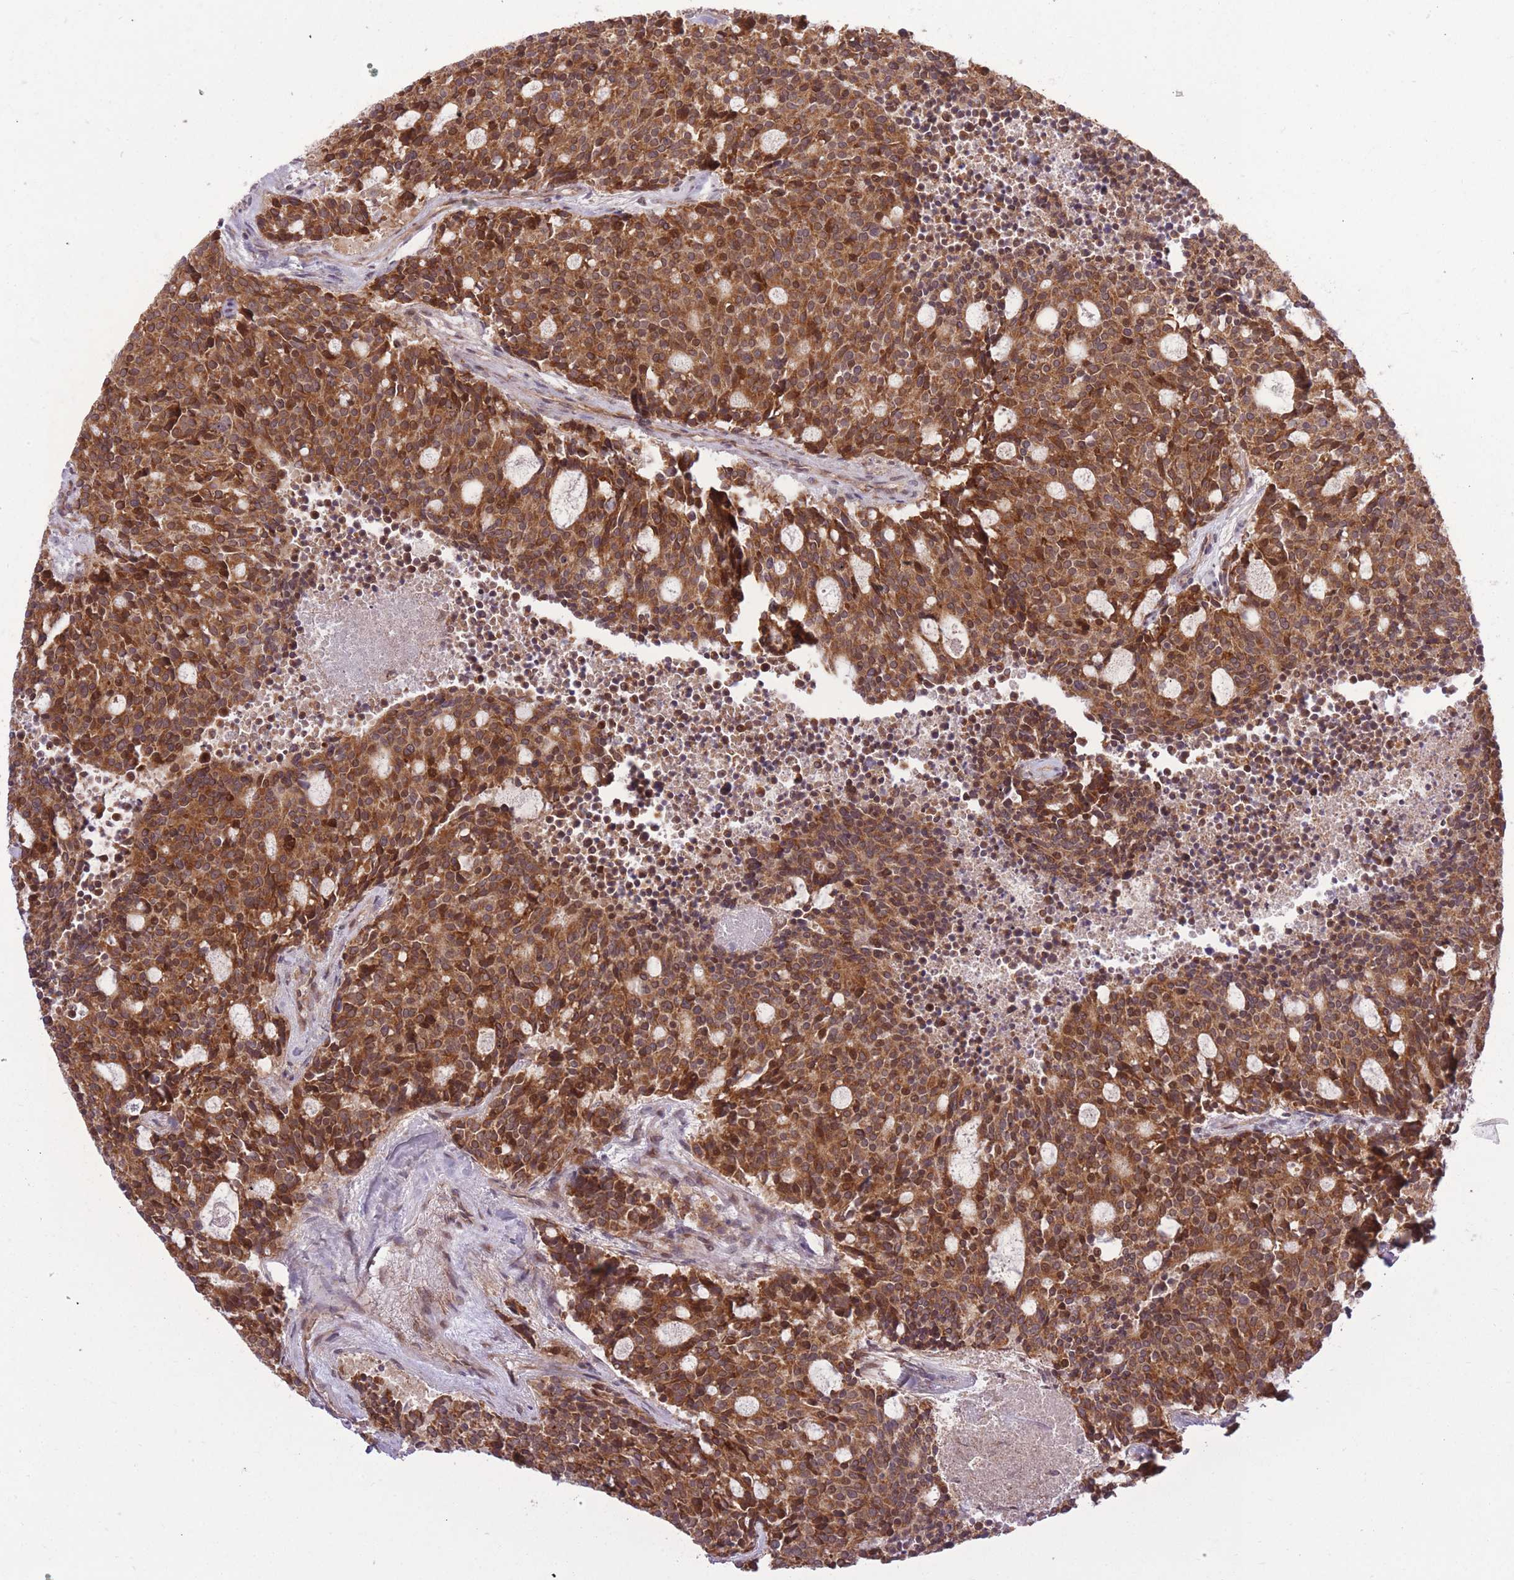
{"staining": {"intensity": "moderate", "quantity": ">75%", "location": "cytoplasmic/membranous"}, "tissue": "carcinoid", "cell_type": "Tumor cells", "image_type": "cancer", "snomed": [{"axis": "morphology", "description": "Carcinoid, malignant, NOS"}, {"axis": "topography", "description": "Pancreas"}], "caption": "A medium amount of moderate cytoplasmic/membranous expression is seen in approximately >75% of tumor cells in carcinoid tissue.", "gene": "ZNF391", "patient": {"sex": "female", "age": 54}}